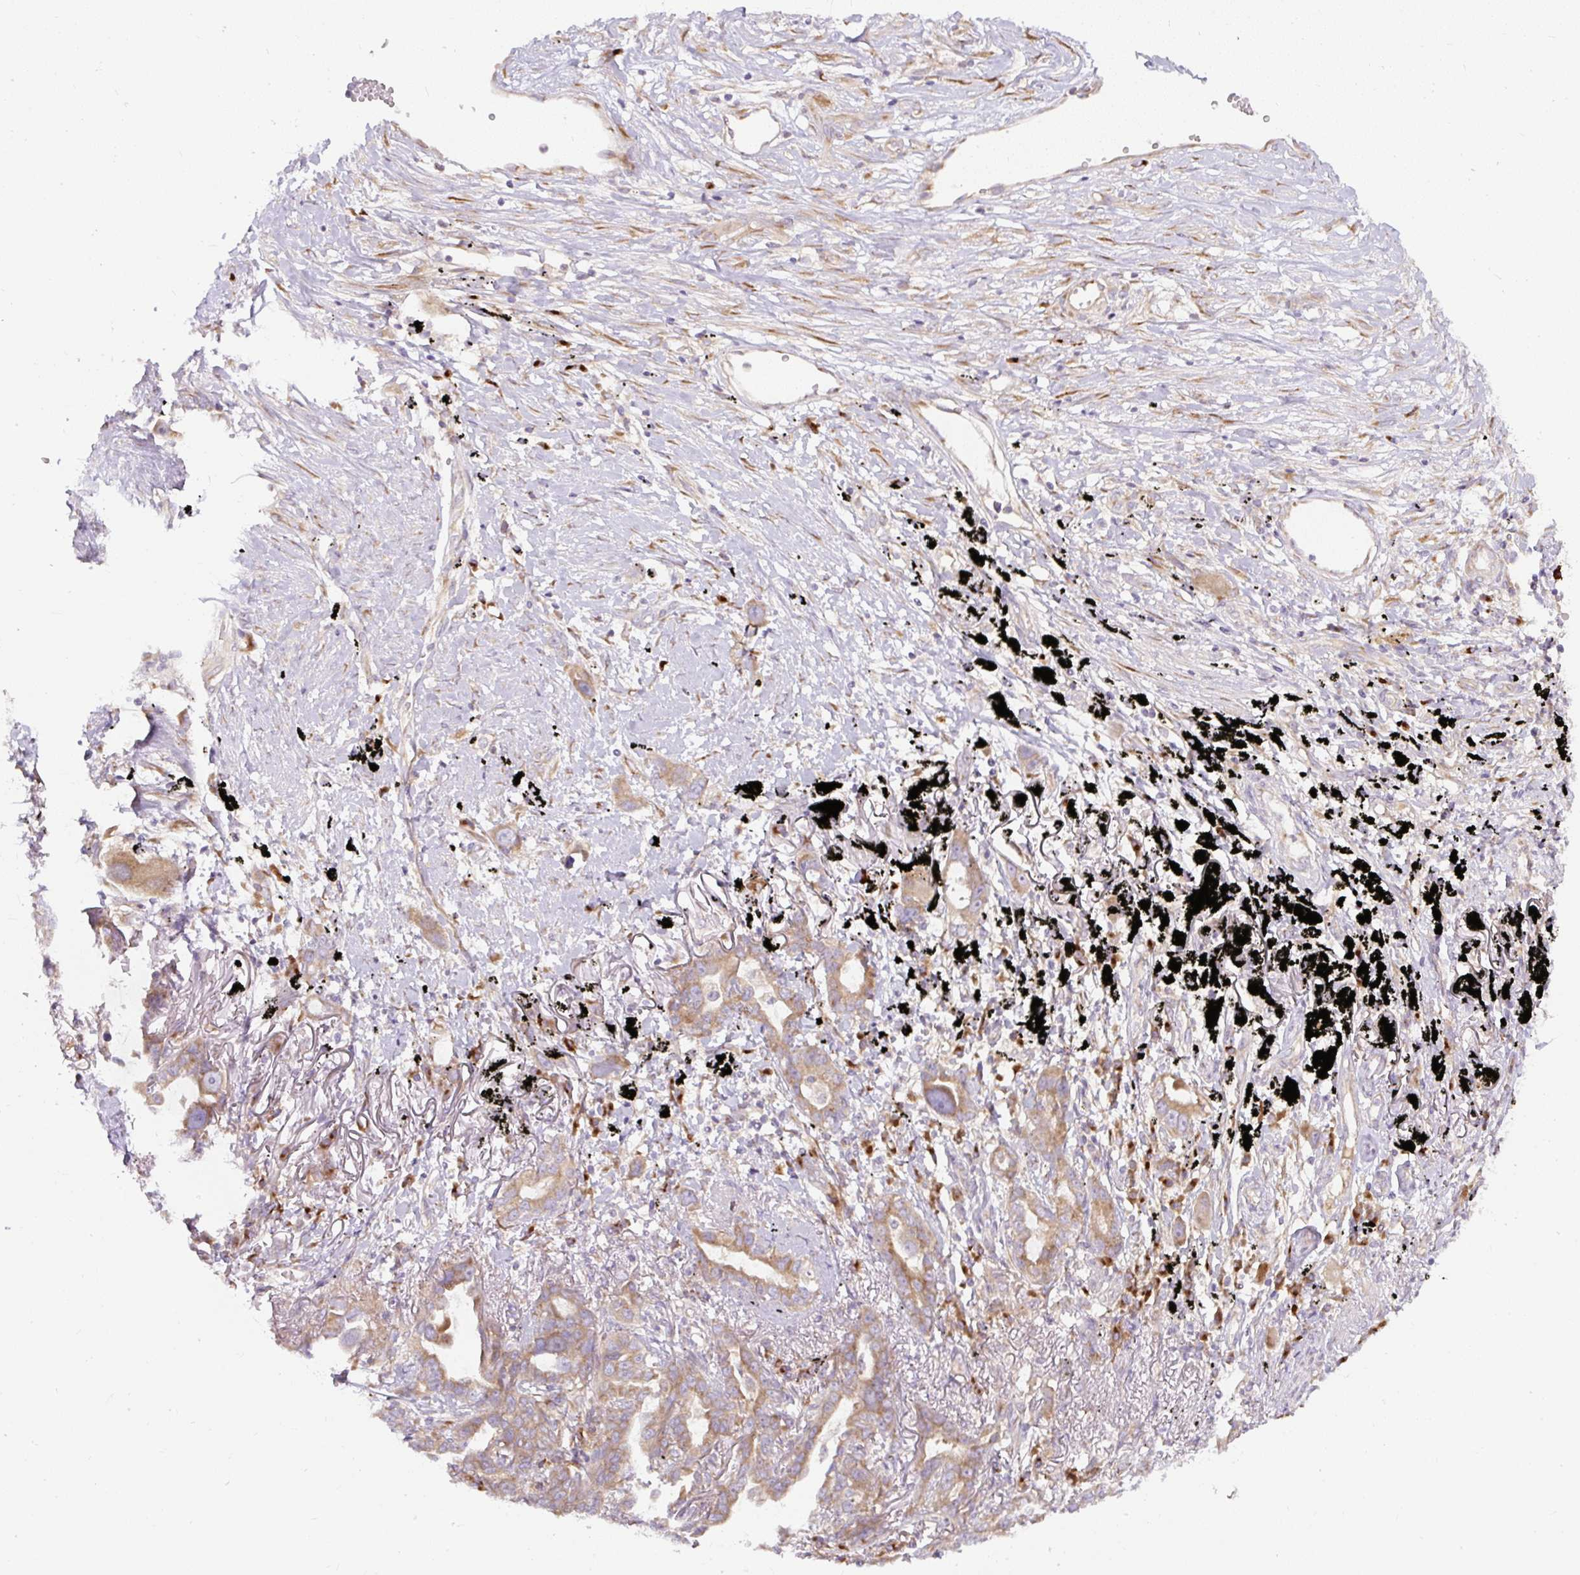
{"staining": {"intensity": "moderate", "quantity": ">75%", "location": "cytoplasmic/membranous"}, "tissue": "lung cancer", "cell_type": "Tumor cells", "image_type": "cancer", "snomed": [{"axis": "morphology", "description": "Adenocarcinoma, NOS"}, {"axis": "topography", "description": "Lung"}], "caption": "Immunohistochemical staining of human adenocarcinoma (lung) reveals moderate cytoplasmic/membranous protein staining in about >75% of tumor cells. (Brightfield microscopy of DAB IHC at high magnification).", "gene": "MLX", "patient": {"sex": "male", "age": 67}}